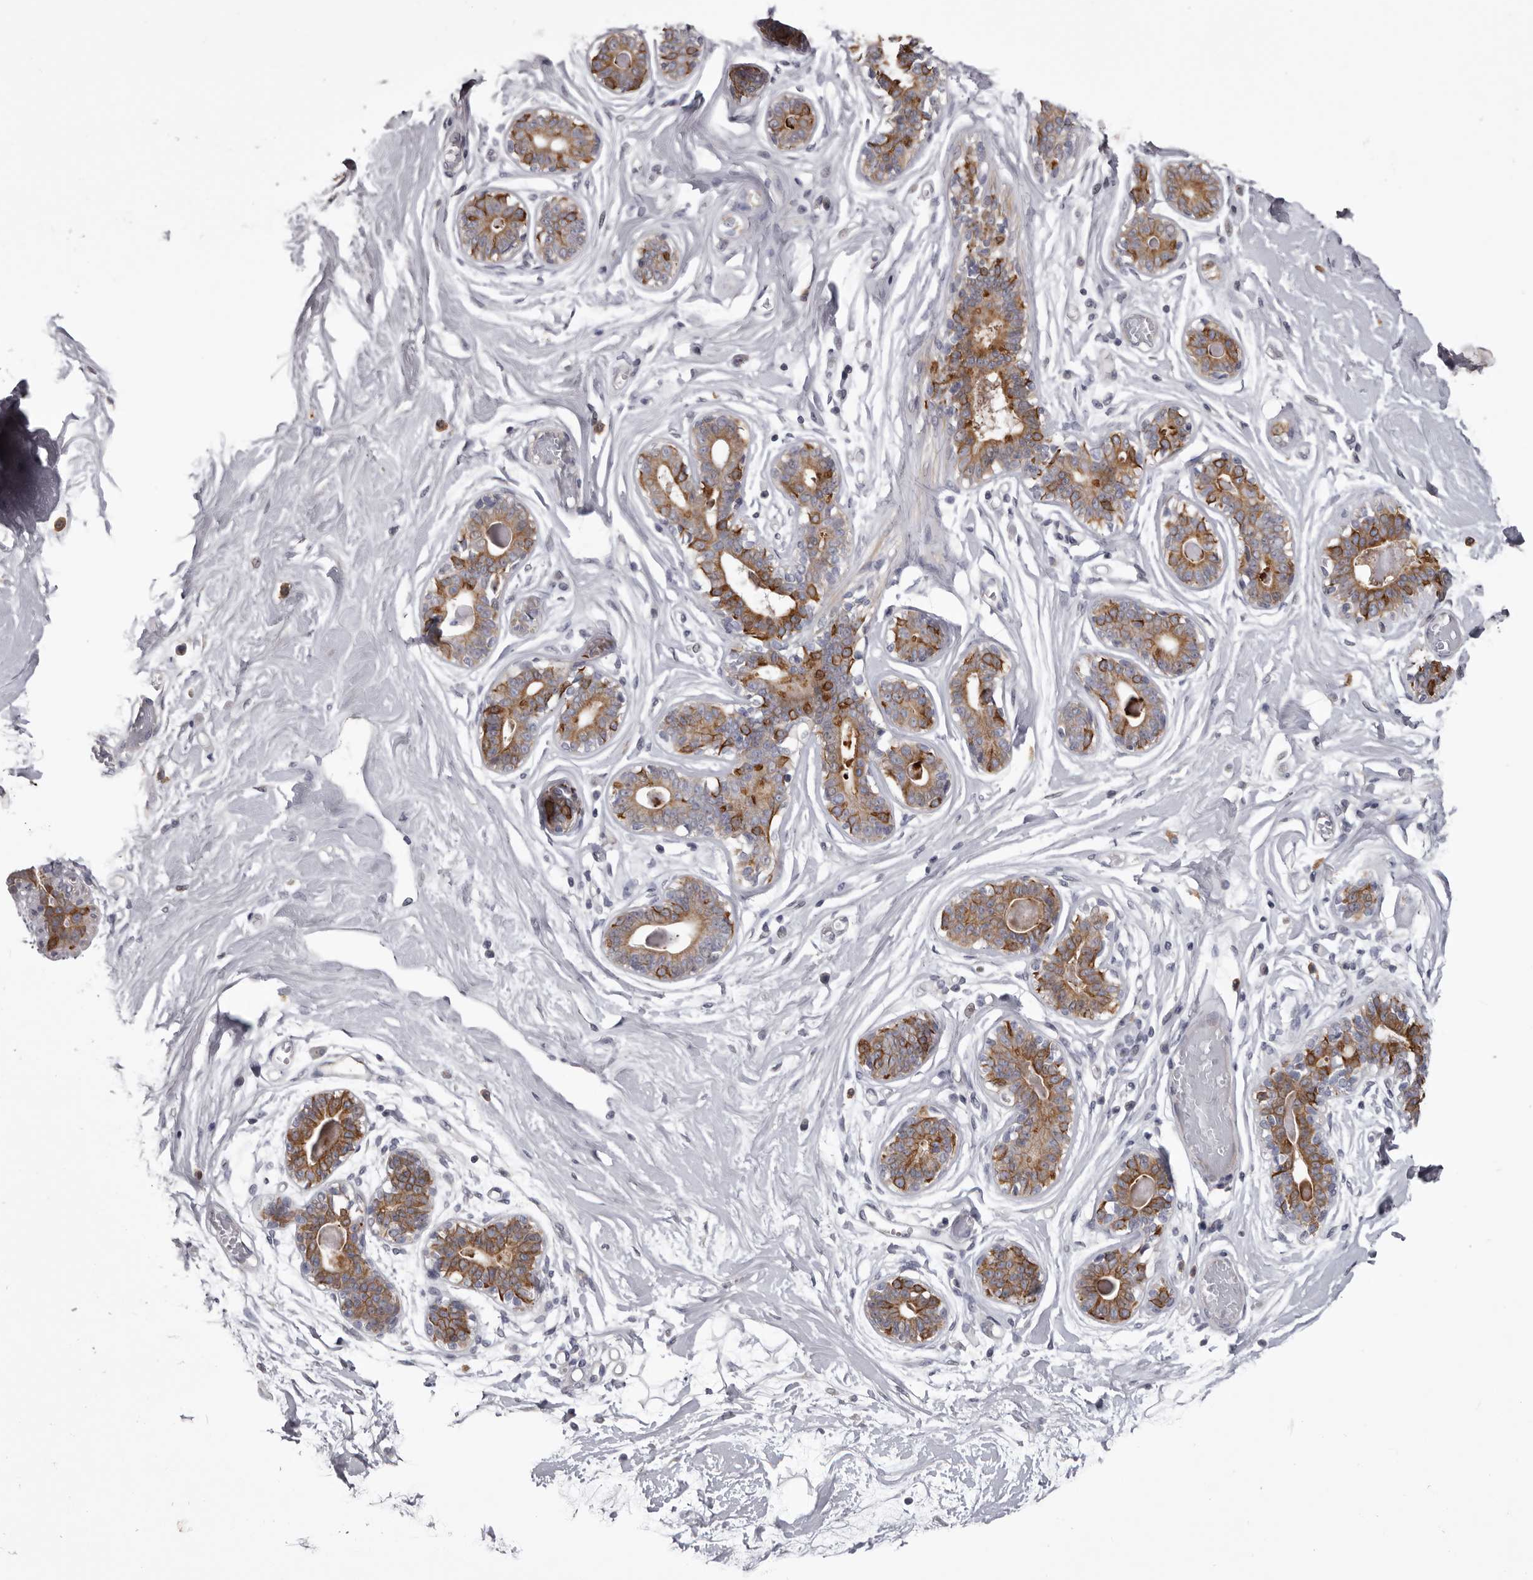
{"staining": {"intensity": "negative", "quantity": "none", "location": "none"}, "tissue": "breast", "cell_type": "Adipocytes", "image_type": "normal", "snomed": [{"axis": "morphology", "description": "Normal tissue, NOS"}, {"axis": "topography", "description": "Breast"}], "caption": "The micrograph displays no significant staining in adipocytes of breast. (DAB IHC, high magnification).", "gene": "LPAR6", "patient": {"sex": "female", "age": 45}}